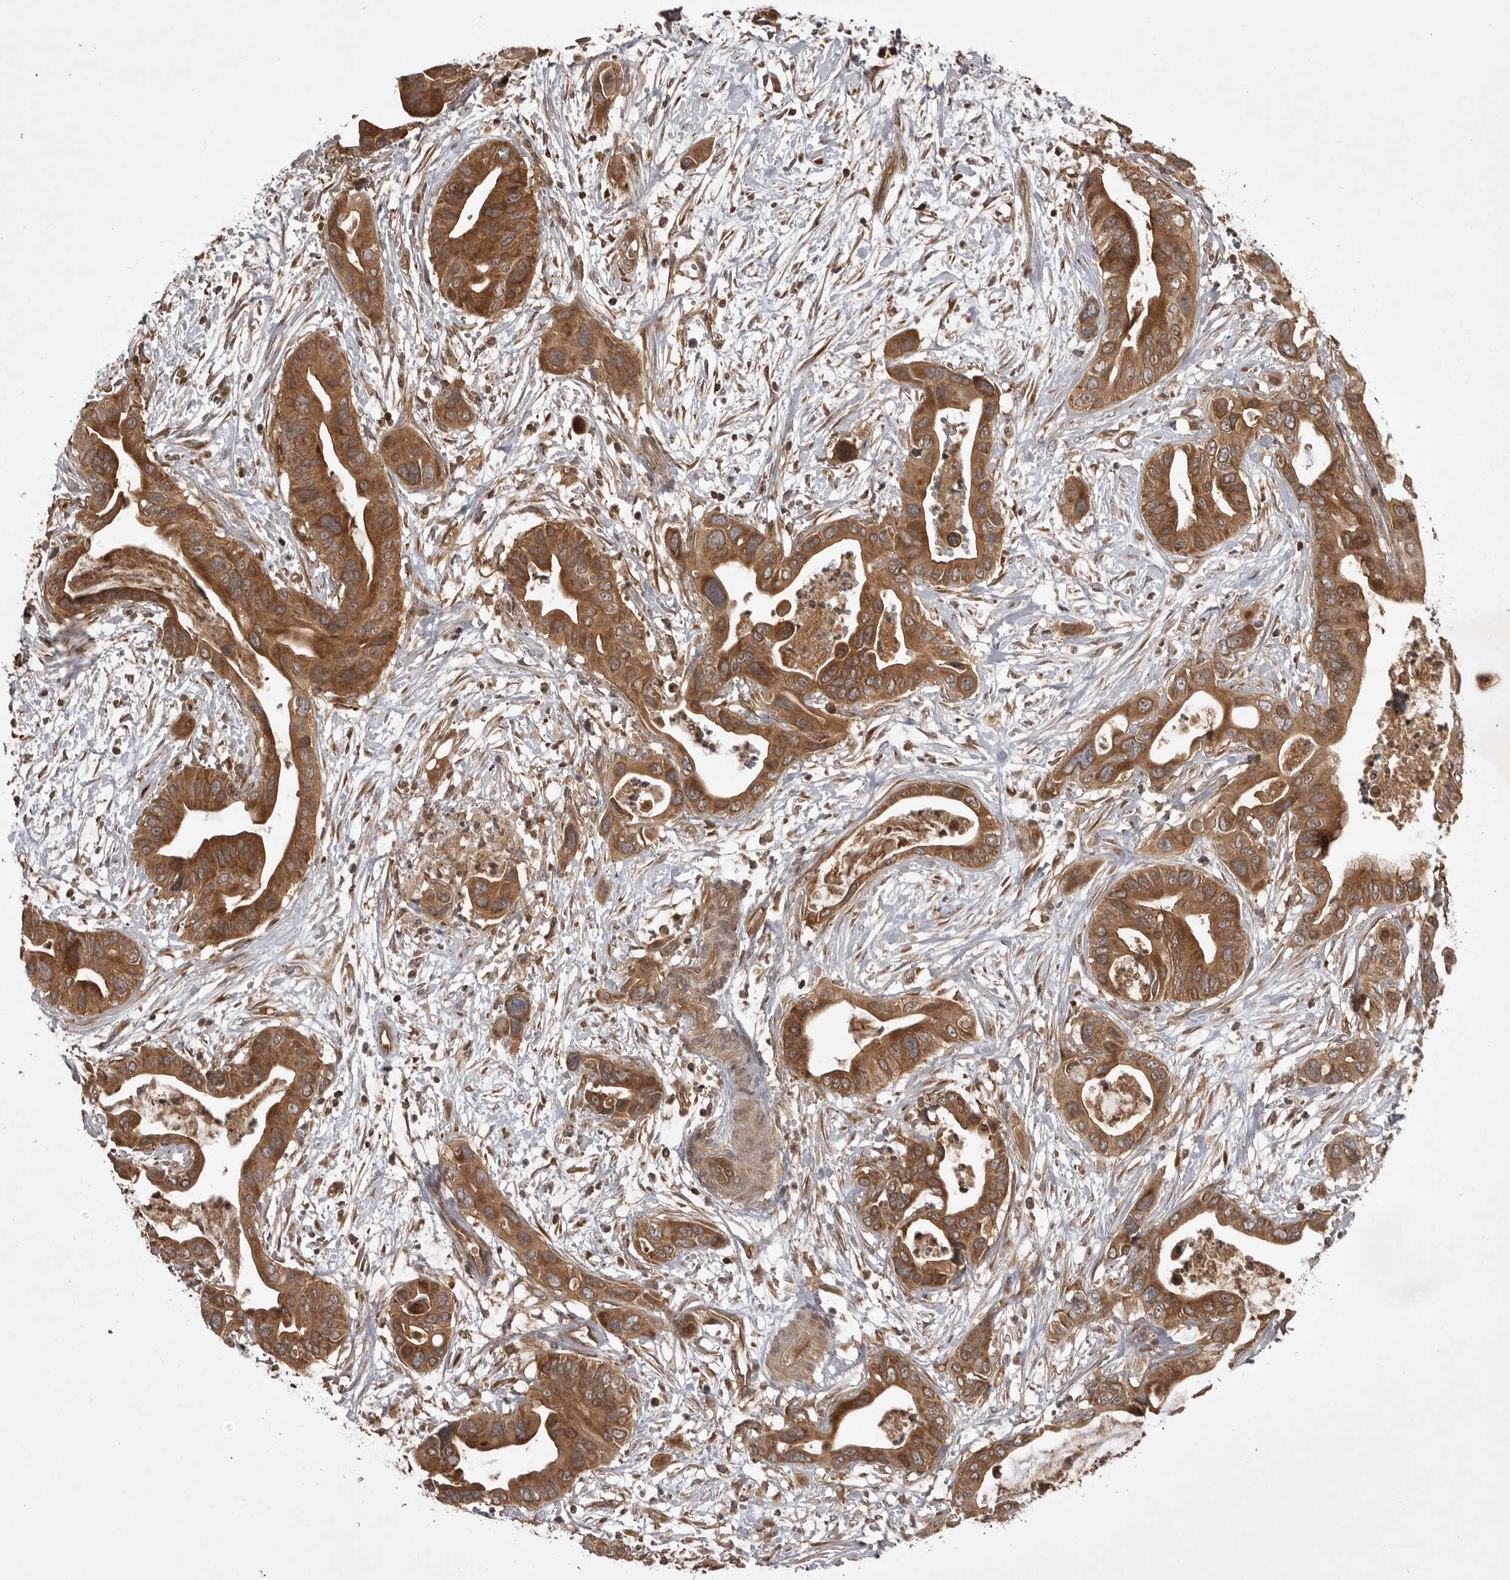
{"staining": {"intensity": "moderate", "quantity": ">75%", "location": "cytoplasmic/membranous"}, "tissue": "pancreatic cancer", "cell_type": "Tumor cells", "image_type": "cancer", "snomed": [{"axis": "morphology", "description": "Adenocarcinoma, NOS"}, {"axis": "topography", "description": "Pancreas"}], "caption": "The immunohistochemical stain shows moderate cytoplasmic/membranous expression in tumor cells of adenocarcinoma (pancreatic) tissue.", "gene": "STK24", "patient": {"sex": "male", "age": 66}}